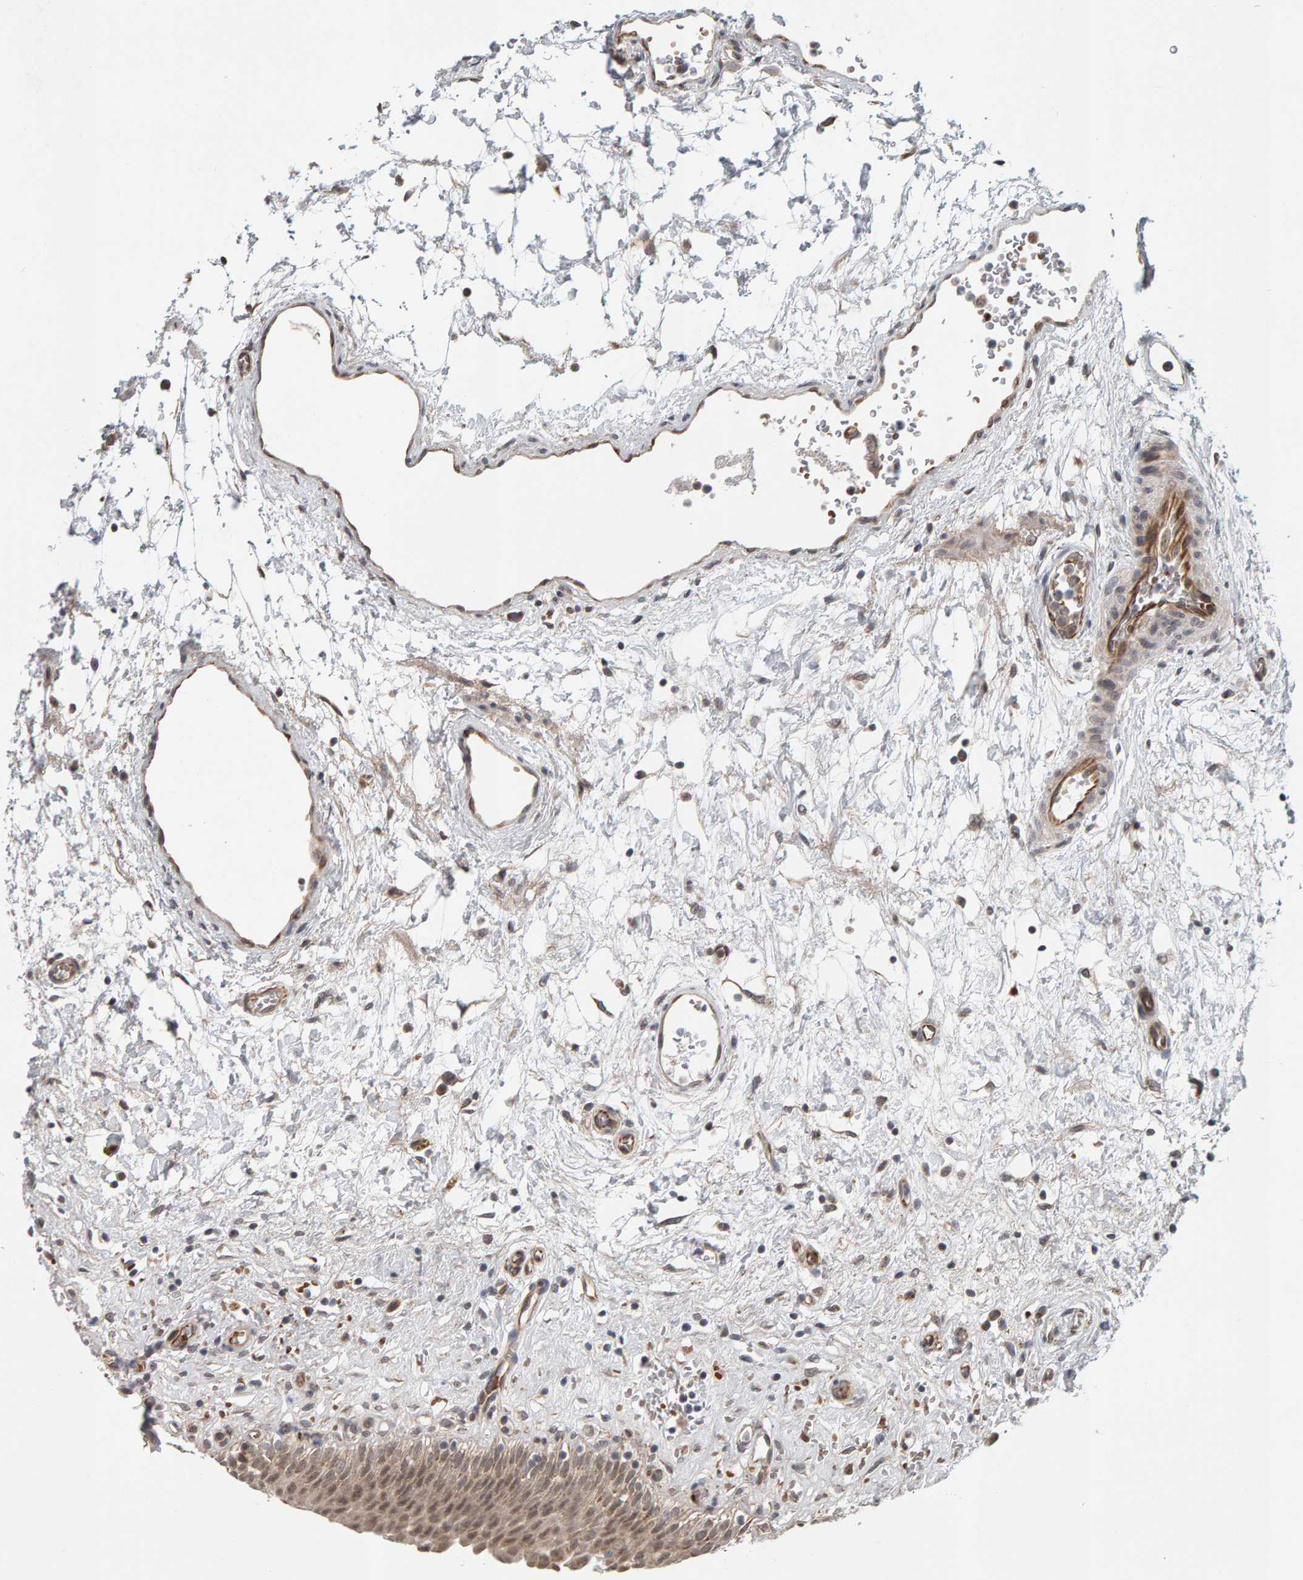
{"staining": {"intensity": "moderate", "quantity": ">75%", "location": "cytoplasmic/membranous,nuclear"}, "tissue": "urinary bladder", "cell_type": "Urothelial cells", "image_type": "normal", "snomed": [{"axis": "morphology", "description": "Urothelial carcinoma, High grade"}, {"axis": "topography", "description": "Urinary bladder"}], "caption": "This micrograph displays immunohistochemistry (IHC) staining of unremarkable urinary bladder, with medium moderate cytoplasmic/membranous,nuclear expression in about >75% of urothelial cells.", "gene": "DAP3", "patient": {"sex": "male", "age": 46}}